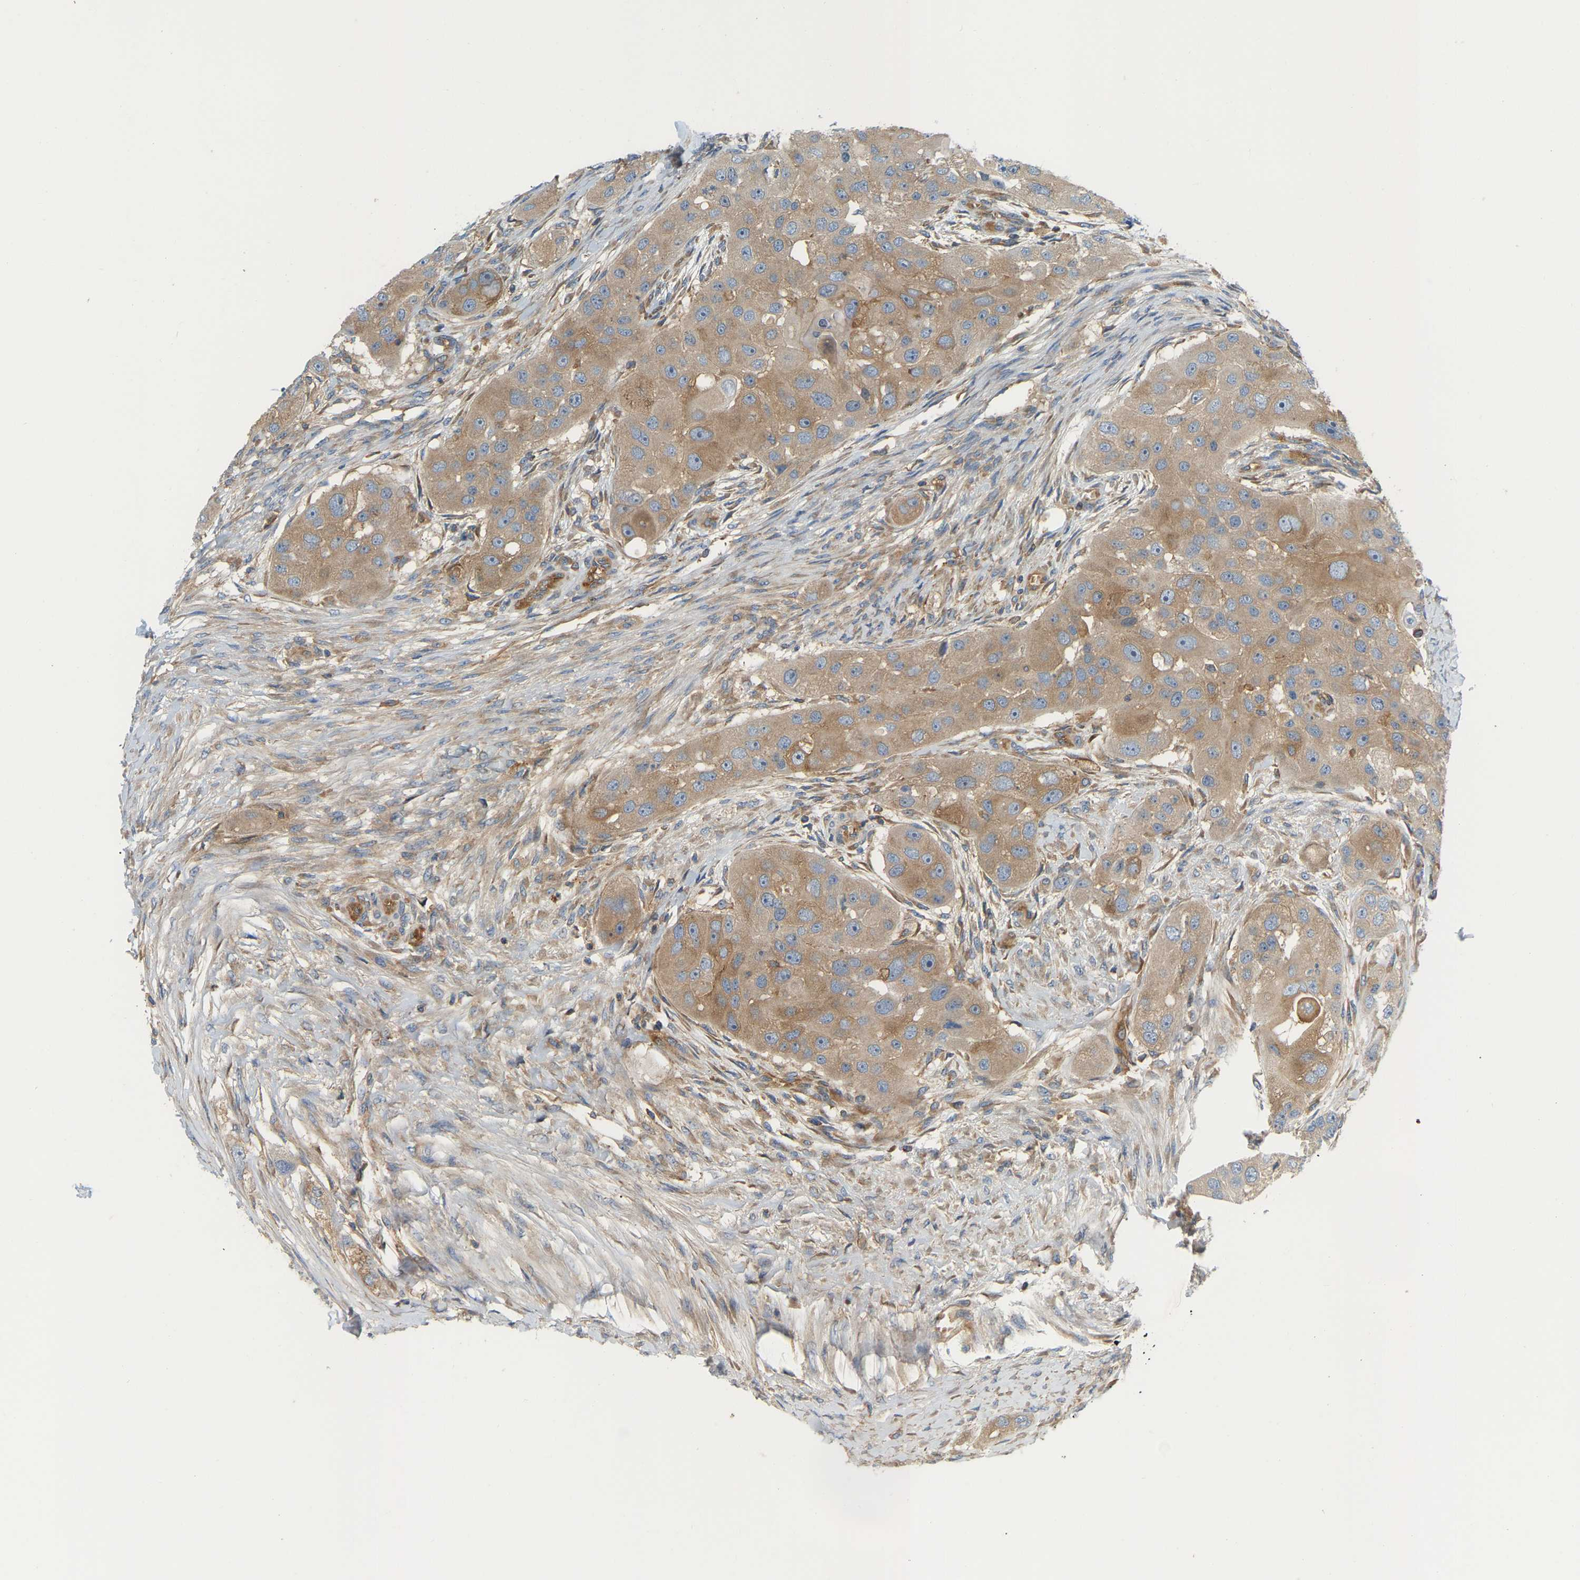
{"staining": {"intensity": "moderate", "quantity": ">75%", "location": "cytoplasmic/membranous"}, "tissue": "head and neck cancer", "cell_type": "Tumor cells", "image_type": "cancer", "snomed": [{"axis": "morphology", "description": "Normal tissue, NOS"}, {"axis": "morphology", "description": "Squamous cell carcinoma, NOS"}, {"axis": "topography", "description": "Skeletal muscle"}, {"axis": "topography", "description": "Head-Neck"}], "caption": "Head and neck squamous cell carcinoma stained with a brown dye reveals moderate cytoplasmic/membranous positive expression in approximately >75% of tumor cells.", "gene": "AKAP13", "patient": {"sex": "male", "age": 51}}